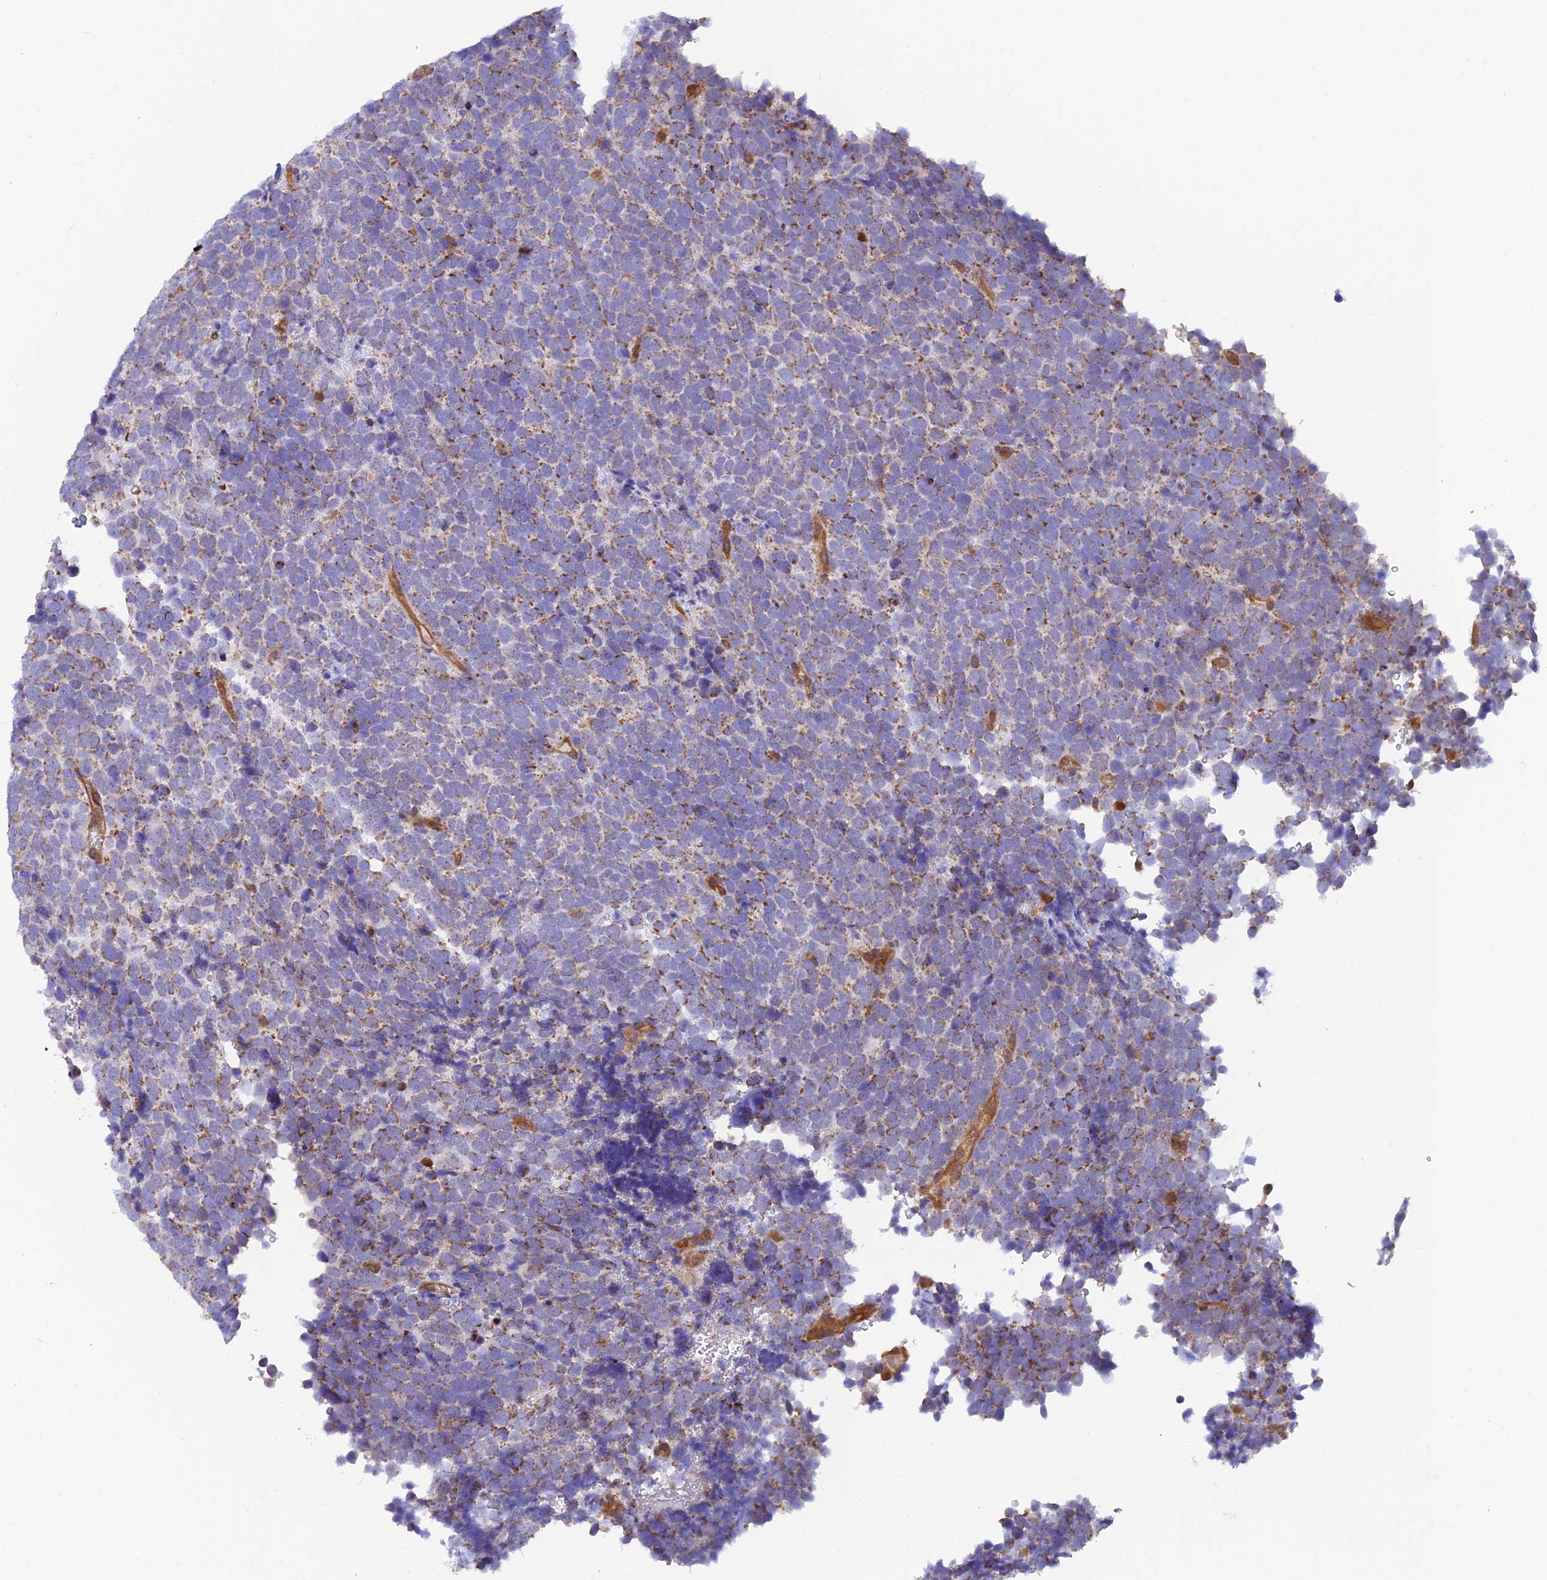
{"staining": {"intensity": "moderate", "quantity": "<25%", "location": "cytoplasmic/membranous"}, "tissue": "urothelial cancer", "cell_type": "Tumor cells", "image_type": "cancer", "snomed": [{"axis": "morphology", "description": "Urothelial carcinoma, High grade"}, {"axis": "topography", "description": "Urinary bladder"}], "caption": "Immunohistochemical staining of human urothelial cancer shows moderate cytoplasmic/membranous protein positivity in about <25% of tumor cells.", "gene": "LYSMD2", "patient": {"sex": "female", "age": 82}}